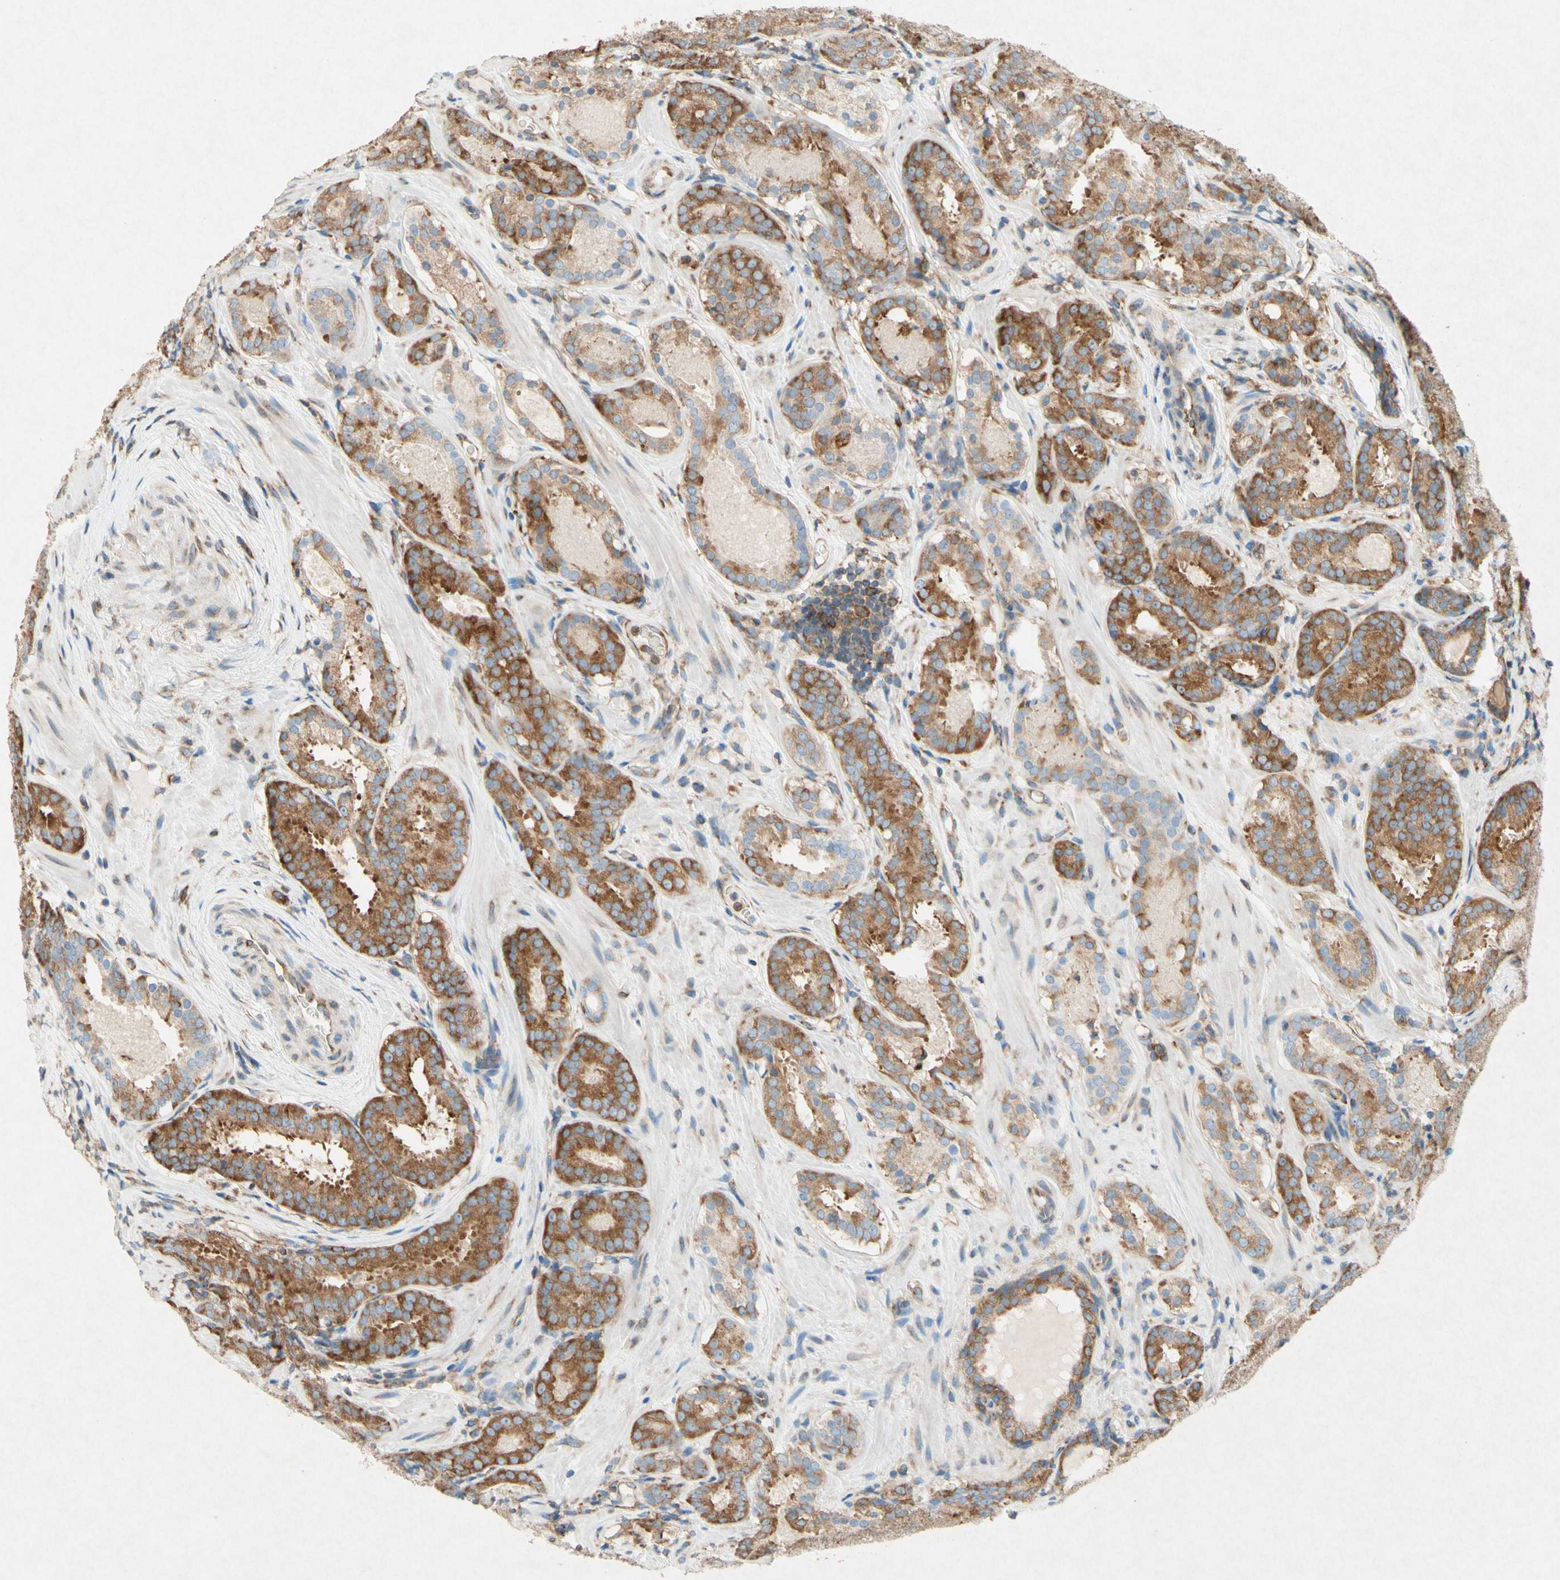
{"staining": {"intensity": "moderate", "quantity": ">75%", "location": "cytoplasmic/membranous"}, "tissue": "prostate cancer", "cell_type": "Tumor cells", "image_type": "cancer", "snomed": [{"axis": "morphology", "description": "Adenocarcinoma, Low grade"}, {"axis": "topography", "description": "Prostate"}], "caption": "Prostate cancer (adenocarcinoma (low-grade)) tissue exhibits moderate cytoplasmic/membranous staining in approximately >75% of tumor cells Using DAB (brown) and hematoxylin (blue) stains, captured at high magnification using brightfield microscopy.", "gene": "PABPC1", "patient": {"sex": "male", "age": 69}}